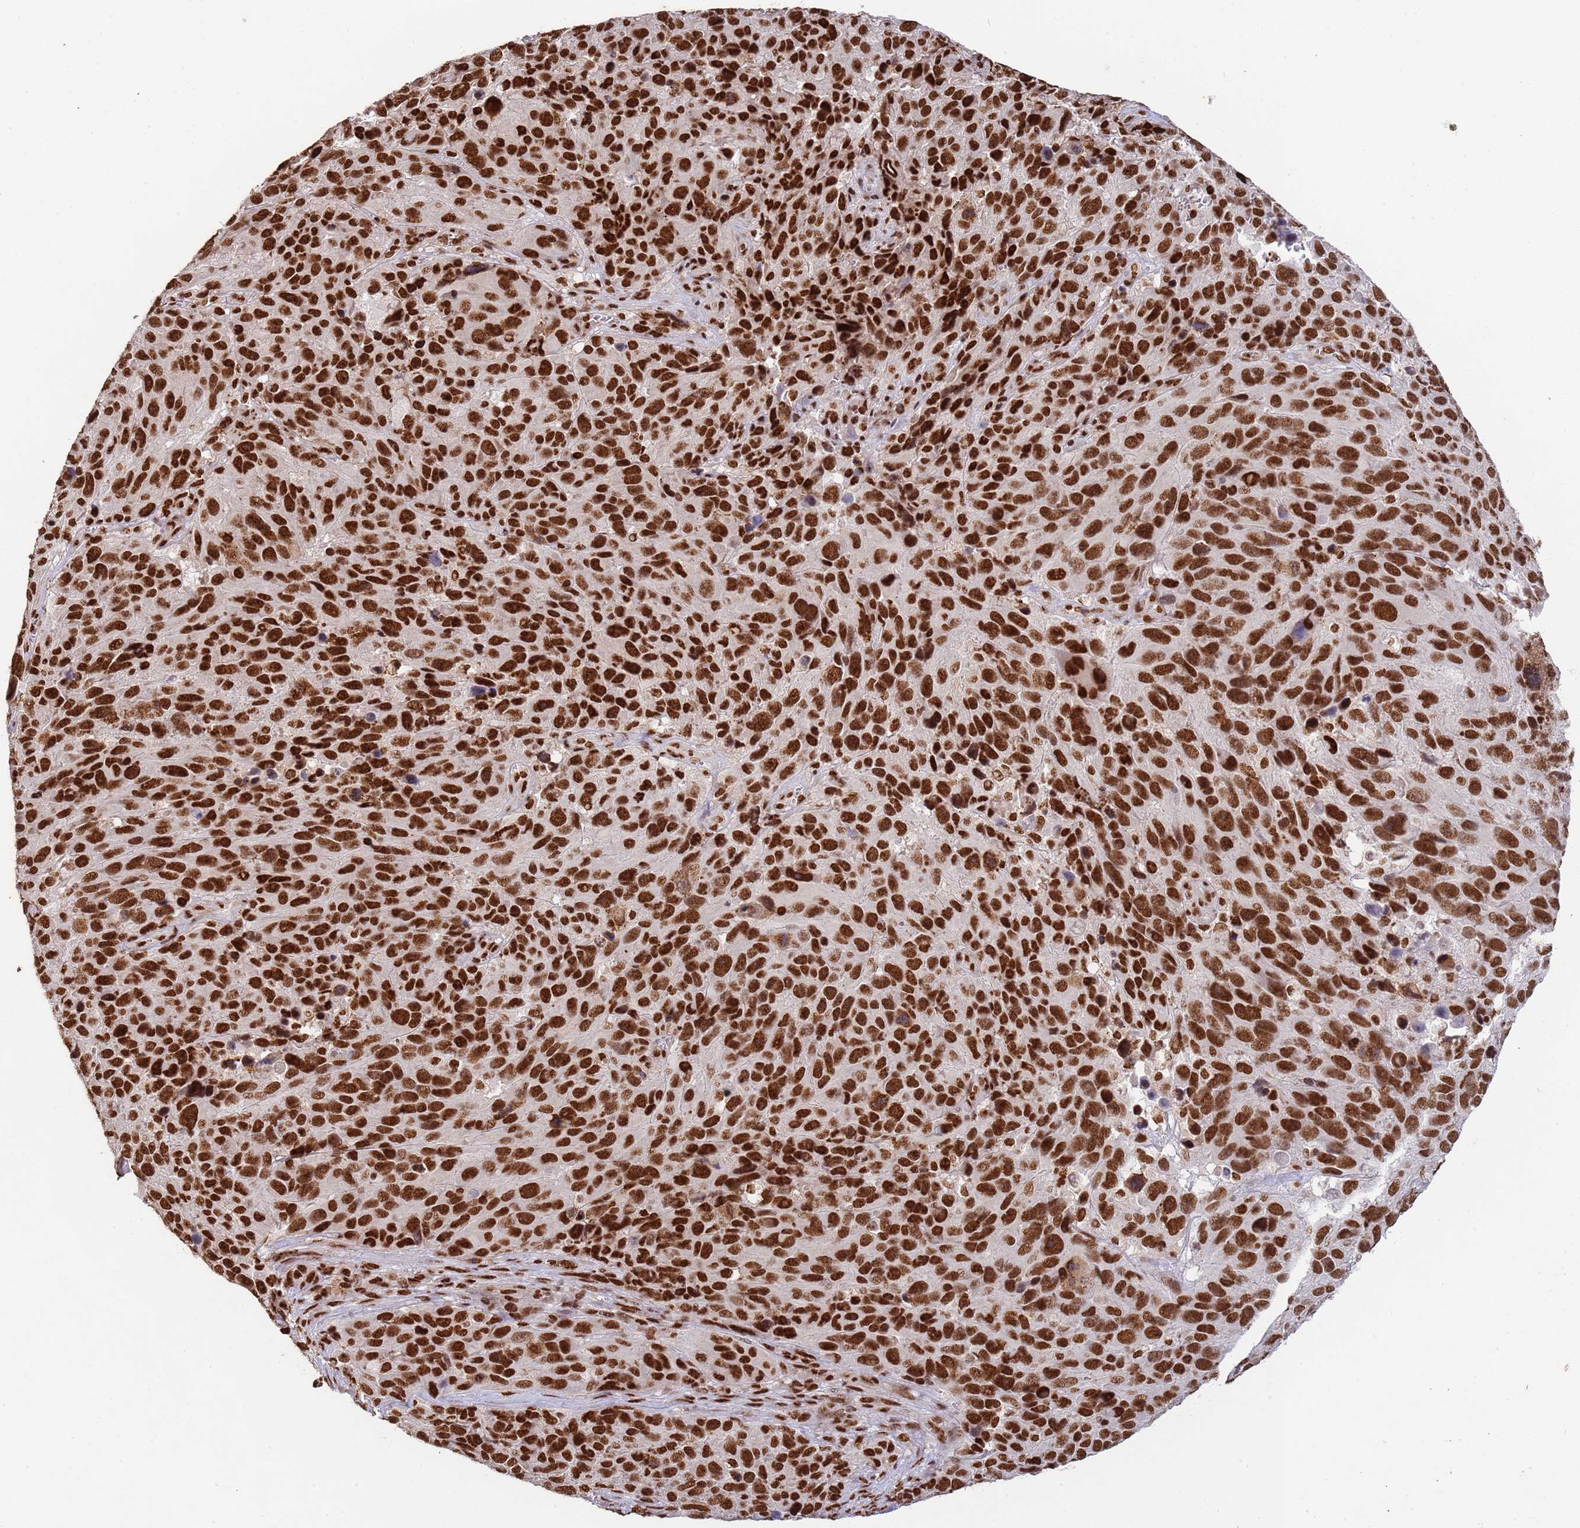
{"staining": {"intensity": "strong", "quantity": ">75%", "location": "nuclear"}, "tissue": "melanoma", "cell_type": "Tumor cells", "image_type": "cancer", "snomed": [{"axis": "morphology", "description": "Malignant melanoma, NOS"}, {"axis": "topography", "description": "Skin"}], "caption": "DAB (3,3'-diaminobenzidine) immunohistochemical staining of melanoma exhibits strong nuclear protein expression in about >75% of tumor cells.", "gene": "ESF1", "patient": {"sex": "male", "age": 84}}